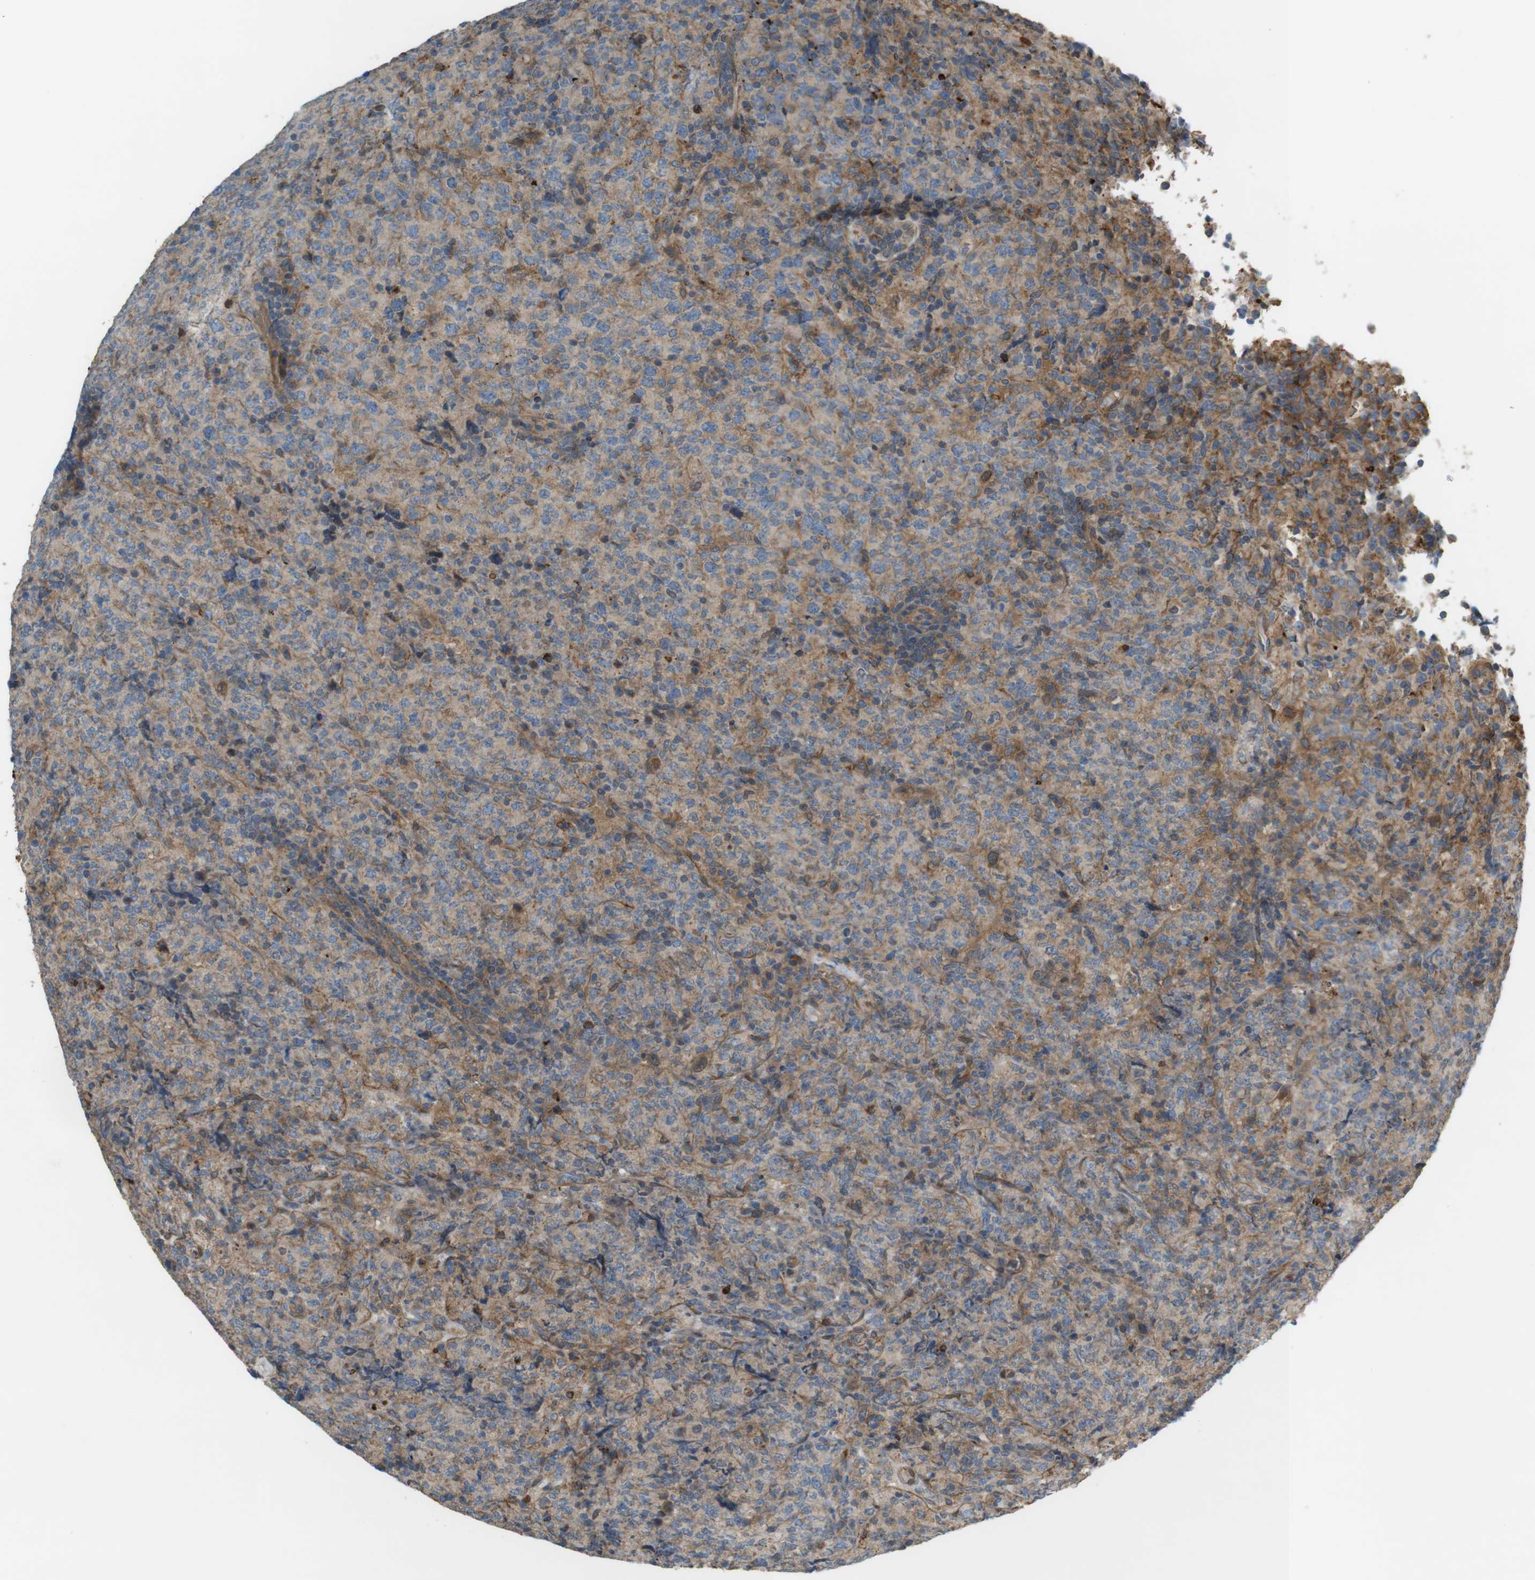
{"staining": {"intensity": "weak", "quantity": "25%-75%", "location": "cytoplasmic/membranous"}, "tissue": "lymphoma", "cell_type": "Tumor cells", "image_type": "cancer", "snomed": [{"axis": "morphology", "description": "Malignant lymphoma, non-Hodgkin's type, High grade"}, {"axis": "topography", "description": "Tonsil"}], "caption": "Human lymphoma stained with a brown dye demonstrates weak cytoplasmic/membranous positive staining in approximately 25%-75% of tumor cells.", "gene": "DDAH2", "patient": {"sex": "female", "age": 36}}